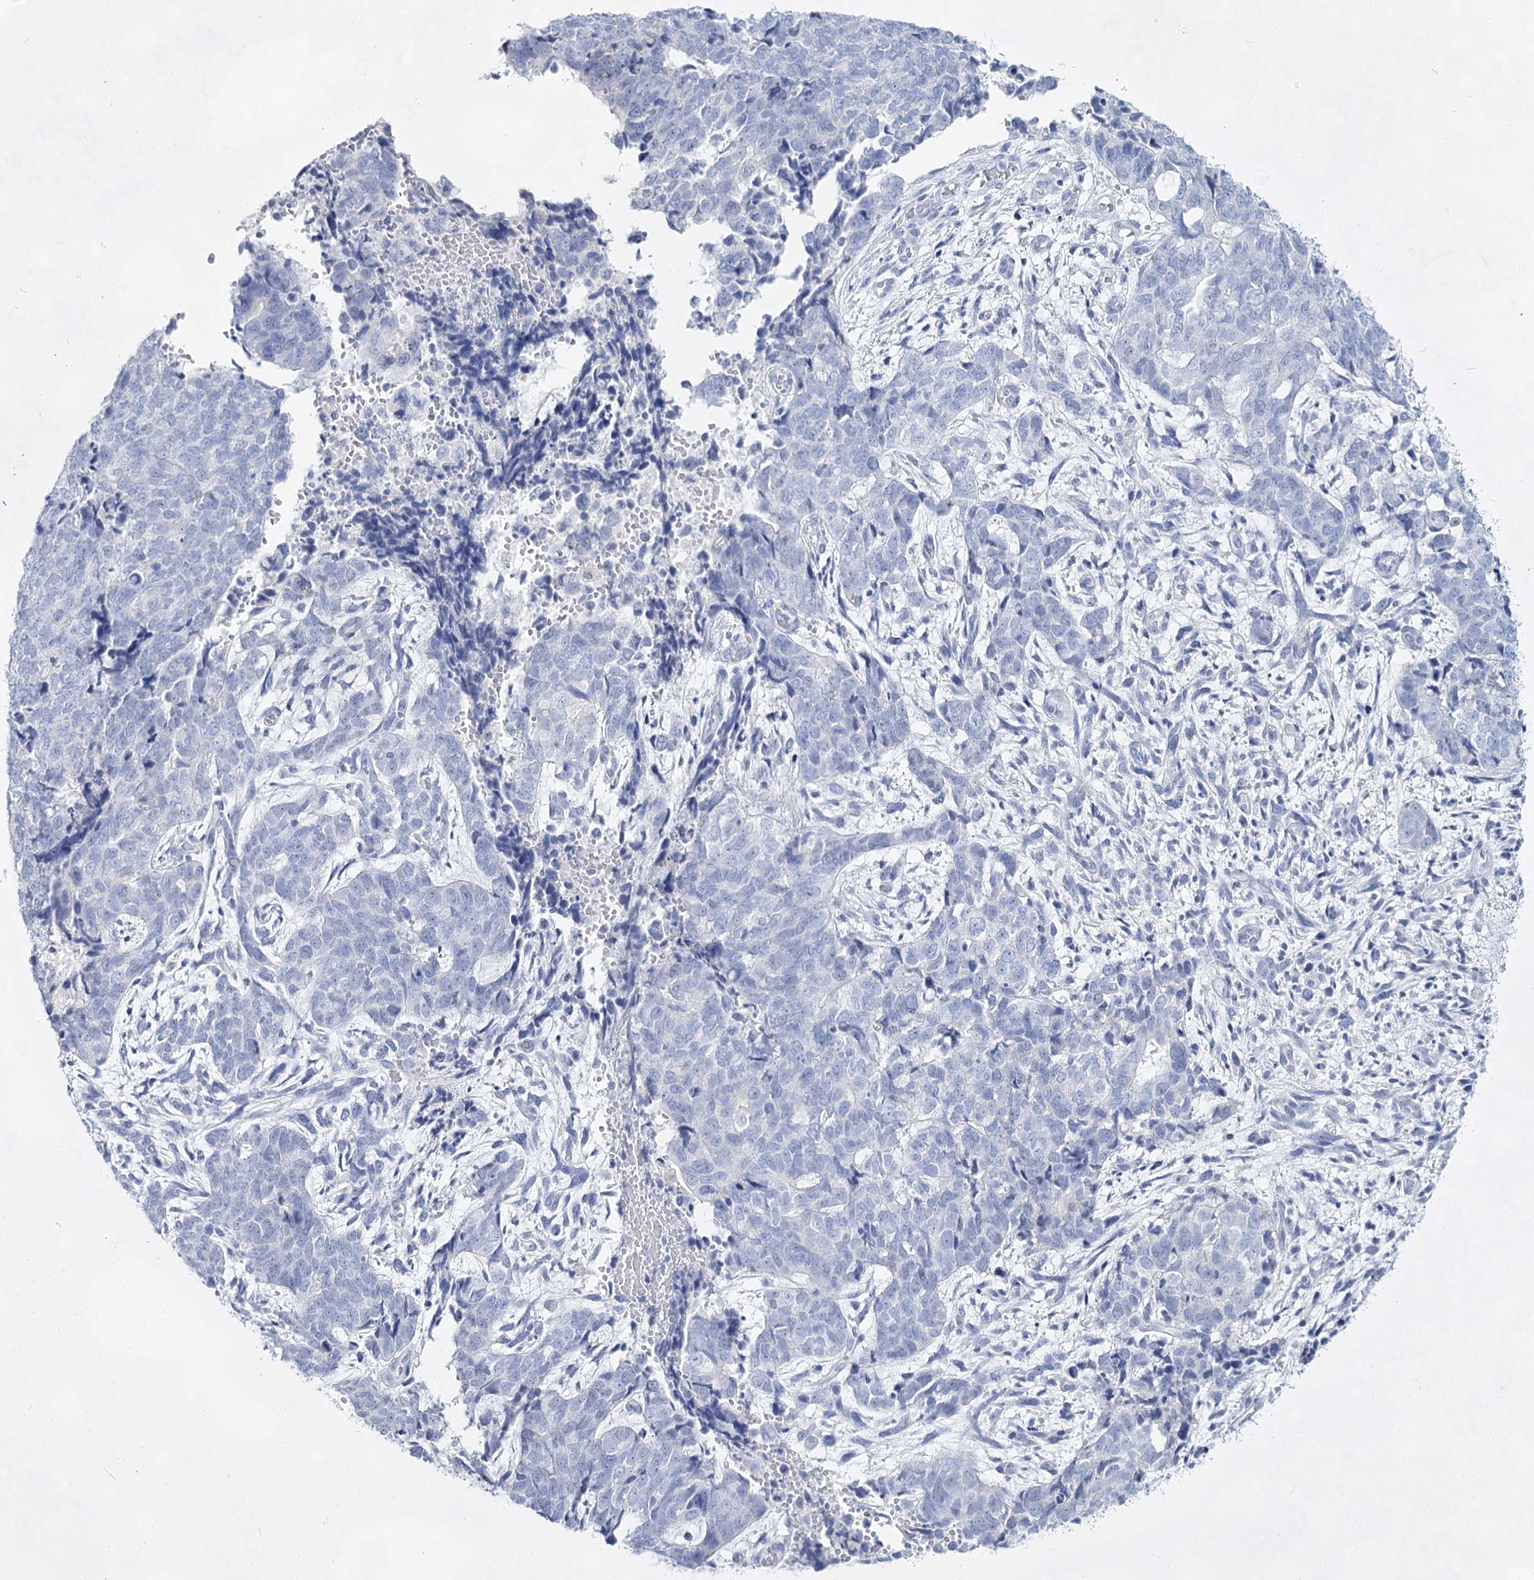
{"staining": {"intensity": "negative", "quantity": "none", "location": "none"}, "tissue": "cervical cancer", "cell_type": "Tumor cells", "image_type": "cancer", "snomed": [{"axis": "morphology", "description": "Squamous cell carcinoma, NOS"}, {"axis": "topography", "description": "Cervix"}], "caption": "There is no significant positivity in tumor cells of cervical cancer.", "gene": "SLC17A2", "patient": {"sex": "female", "age": 63}}